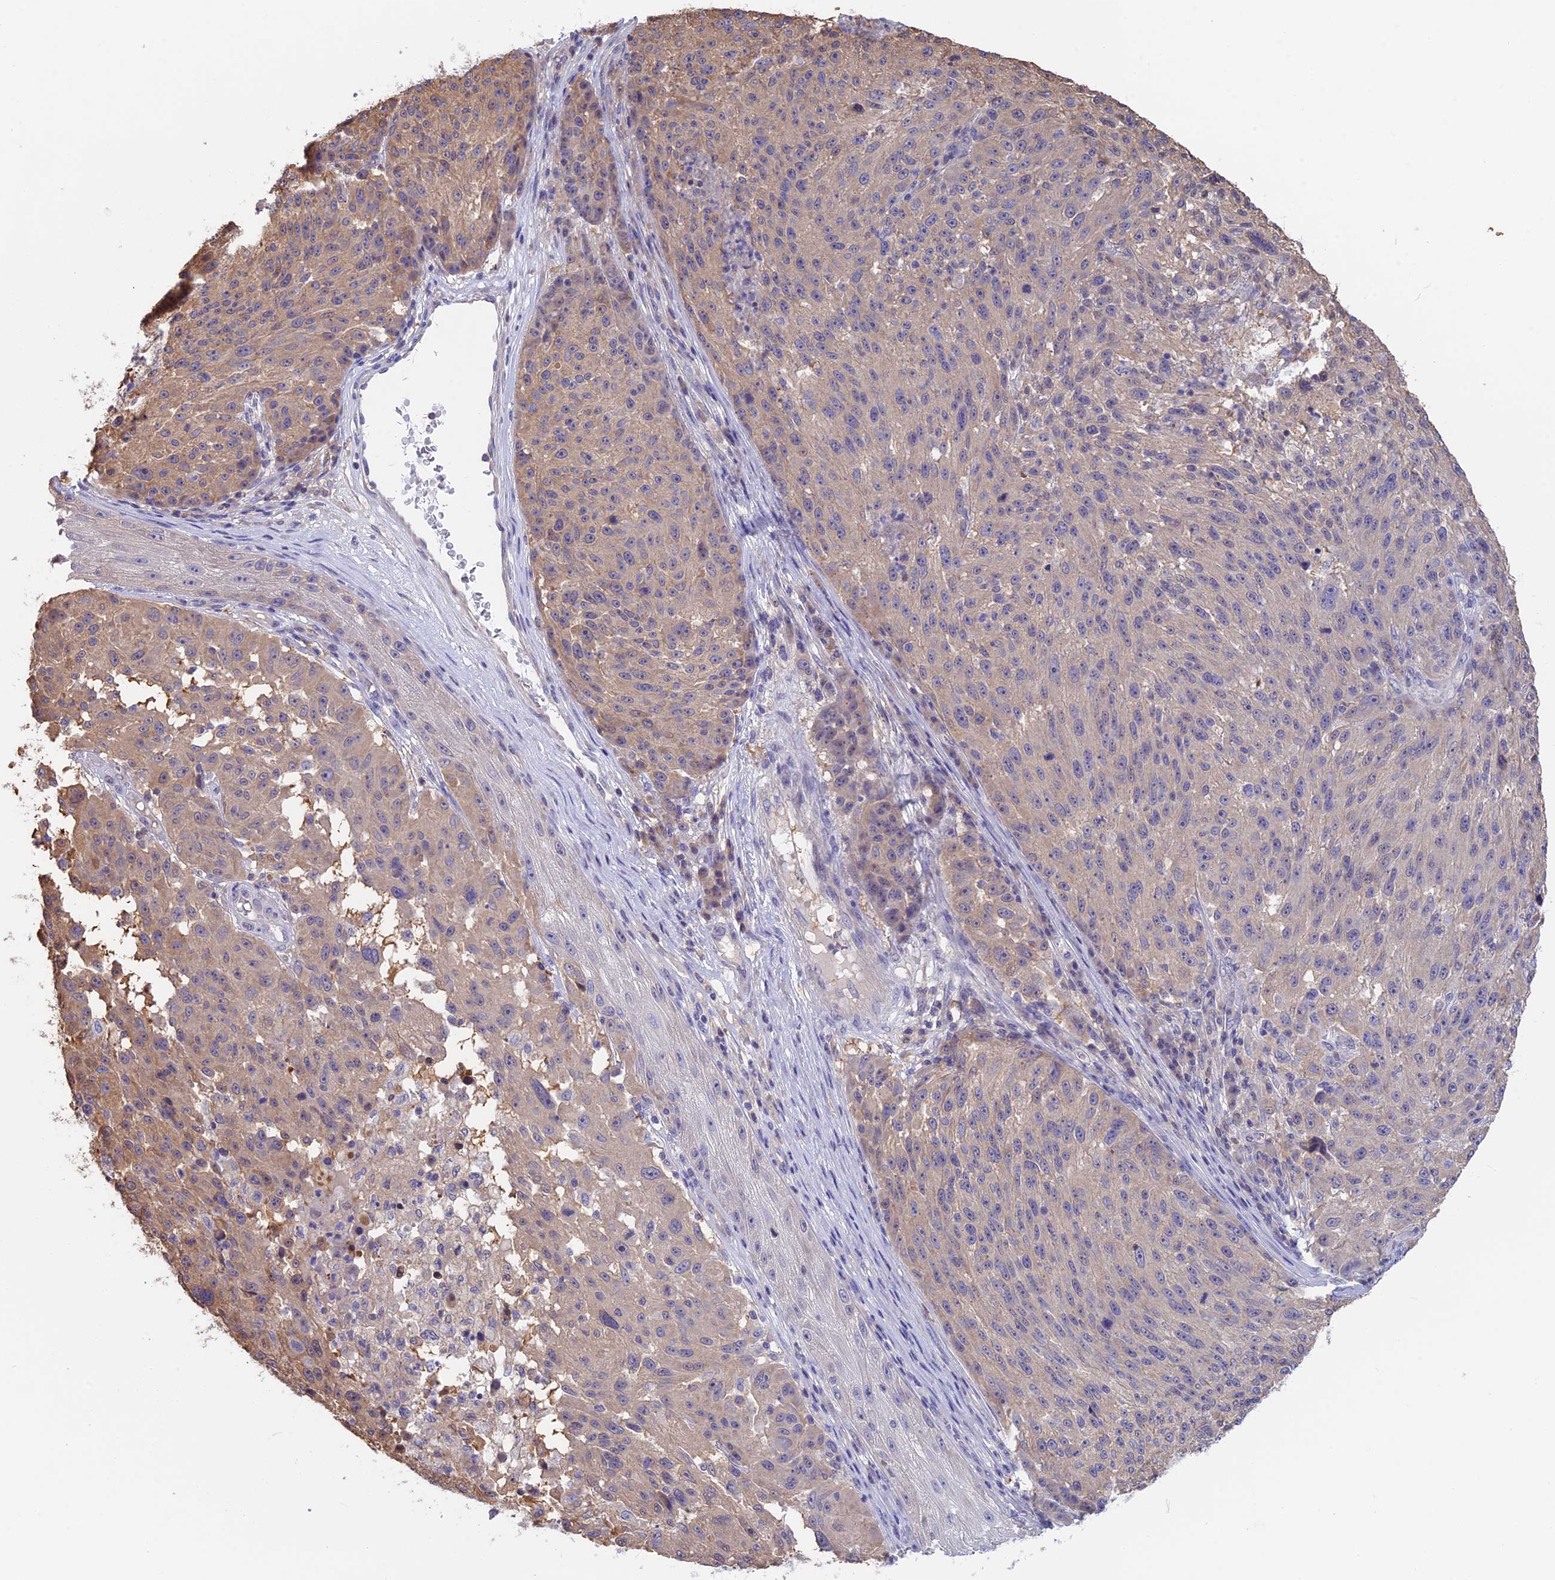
{"staining": {"intensity": "weak", "quantity": "25%-75%", "location": "cytoplasmic/membranous"}, "tissue": "melanoma", "cell_type": "Tumor cells", "image_type": "cancer", "snomed": [{"axis": "morphology", "description": "Malignant melanoma, NOS"}, {"axis": "topography", "description": "Skin"}], "caption": "Protein staining of malignant melanoma tissue reveals weak cytoplasmic/membranous positivity in approximately 25%-75% of tumor cells. The staining is performed using DAB (3,3'-diaminobenzidine) brown chromogen to label protein expression. The nuclei are counter-stained blue using hematoxylin.", "gene": "SNAP91", "patient": {"sex": "male", "age": 53}}